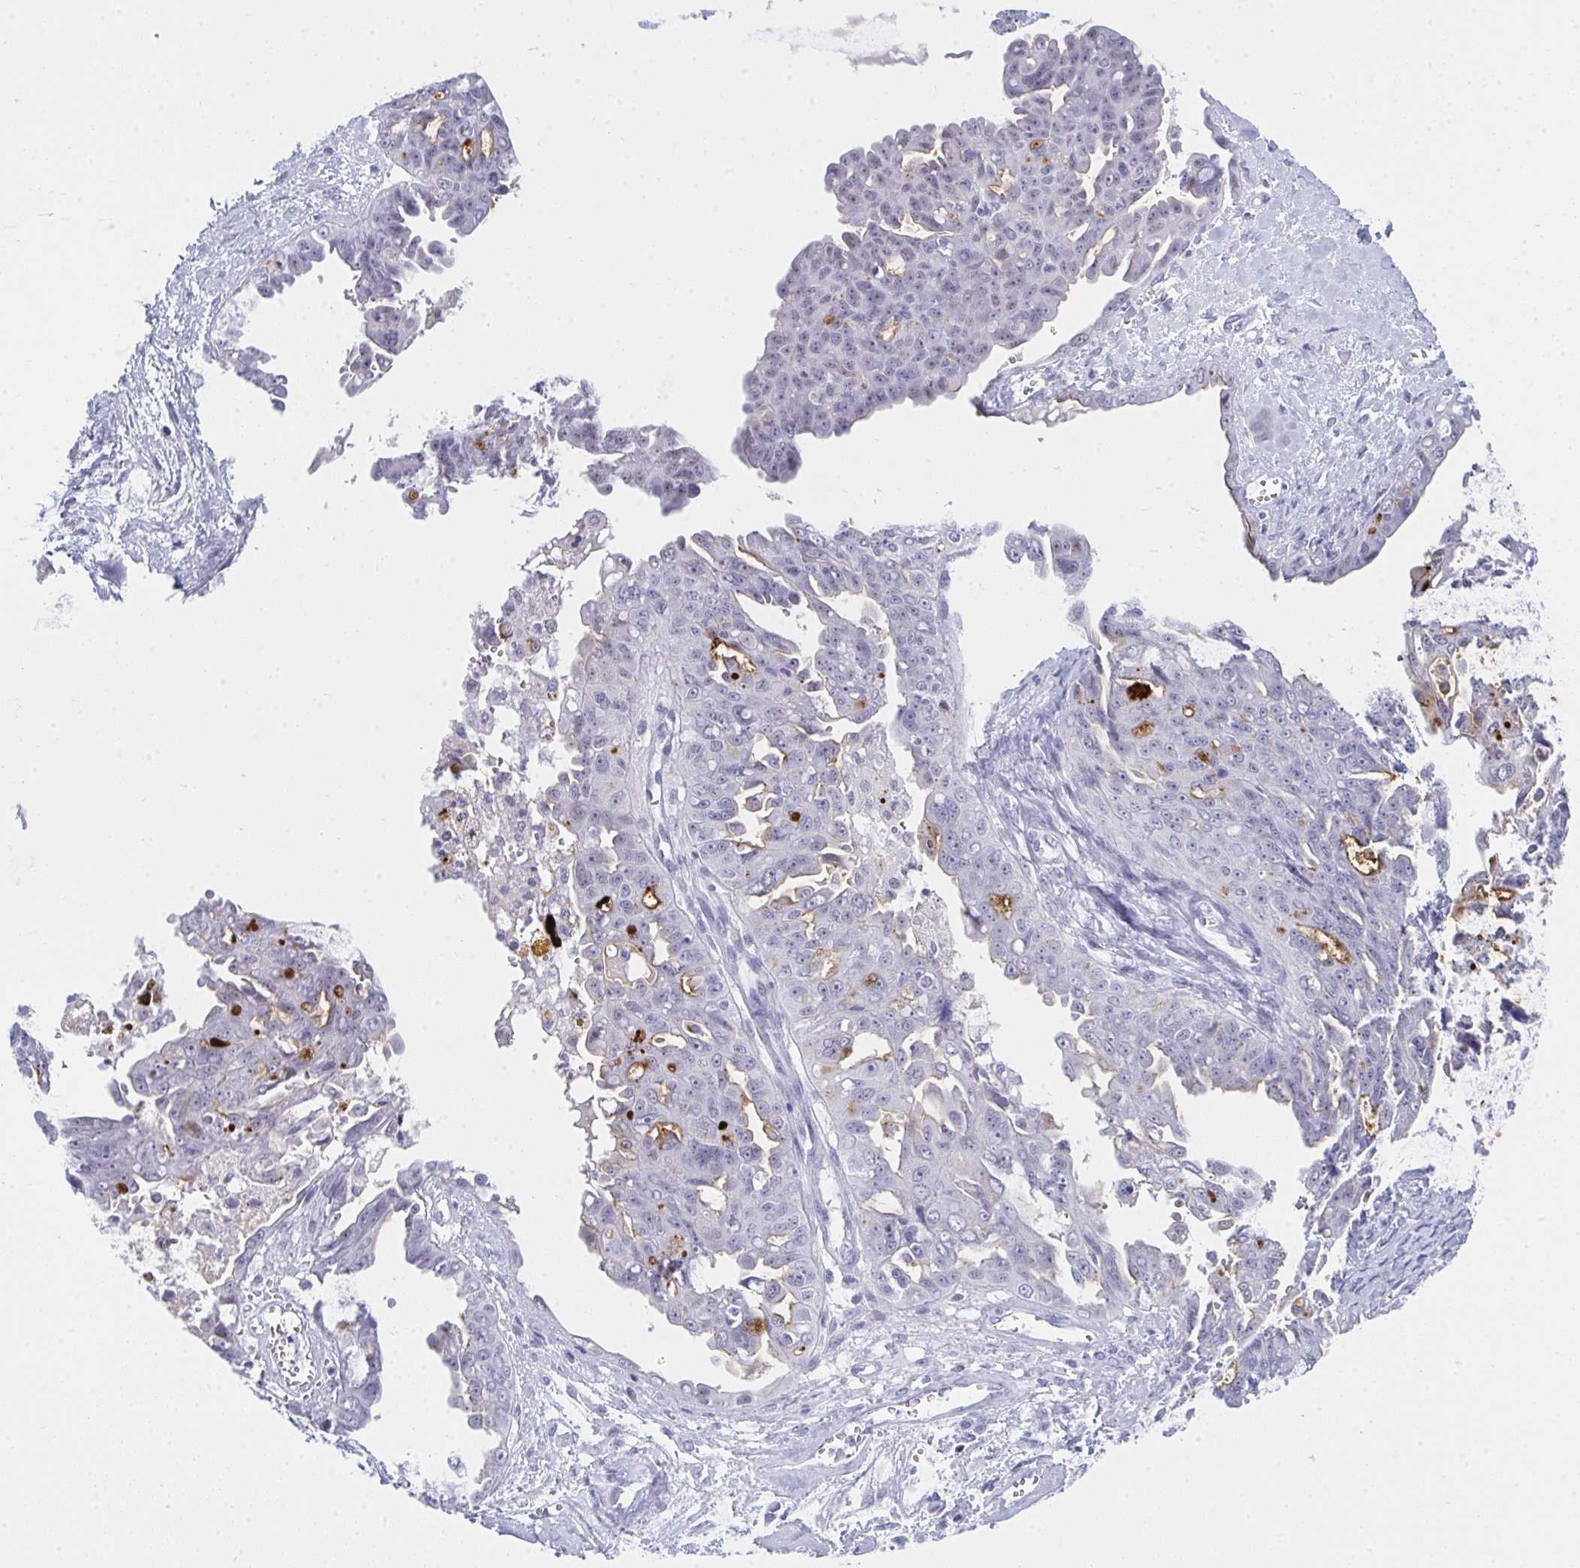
{"staining": {"intensity": "moderate", "quantity": "<25%", "location": "cytoplasmic/membranous"}, "tissue": "ovarian cancer", "cell_type": "Tumor cells", "image_type": "cancer", "snomed": [{"axis": "morphology", "description": "Carcinoma, endometroid"}, {"axis": "topography", "description": "Ovary"}], "caption": "Immunohistochemical staining of ovarian cancer demonstrates moderate cytoplasmic/membranous protein positivity in approximately <25% of tumor cells.", "gene": "OR5F1", "patient": {"sex": "female", "age": 70}}